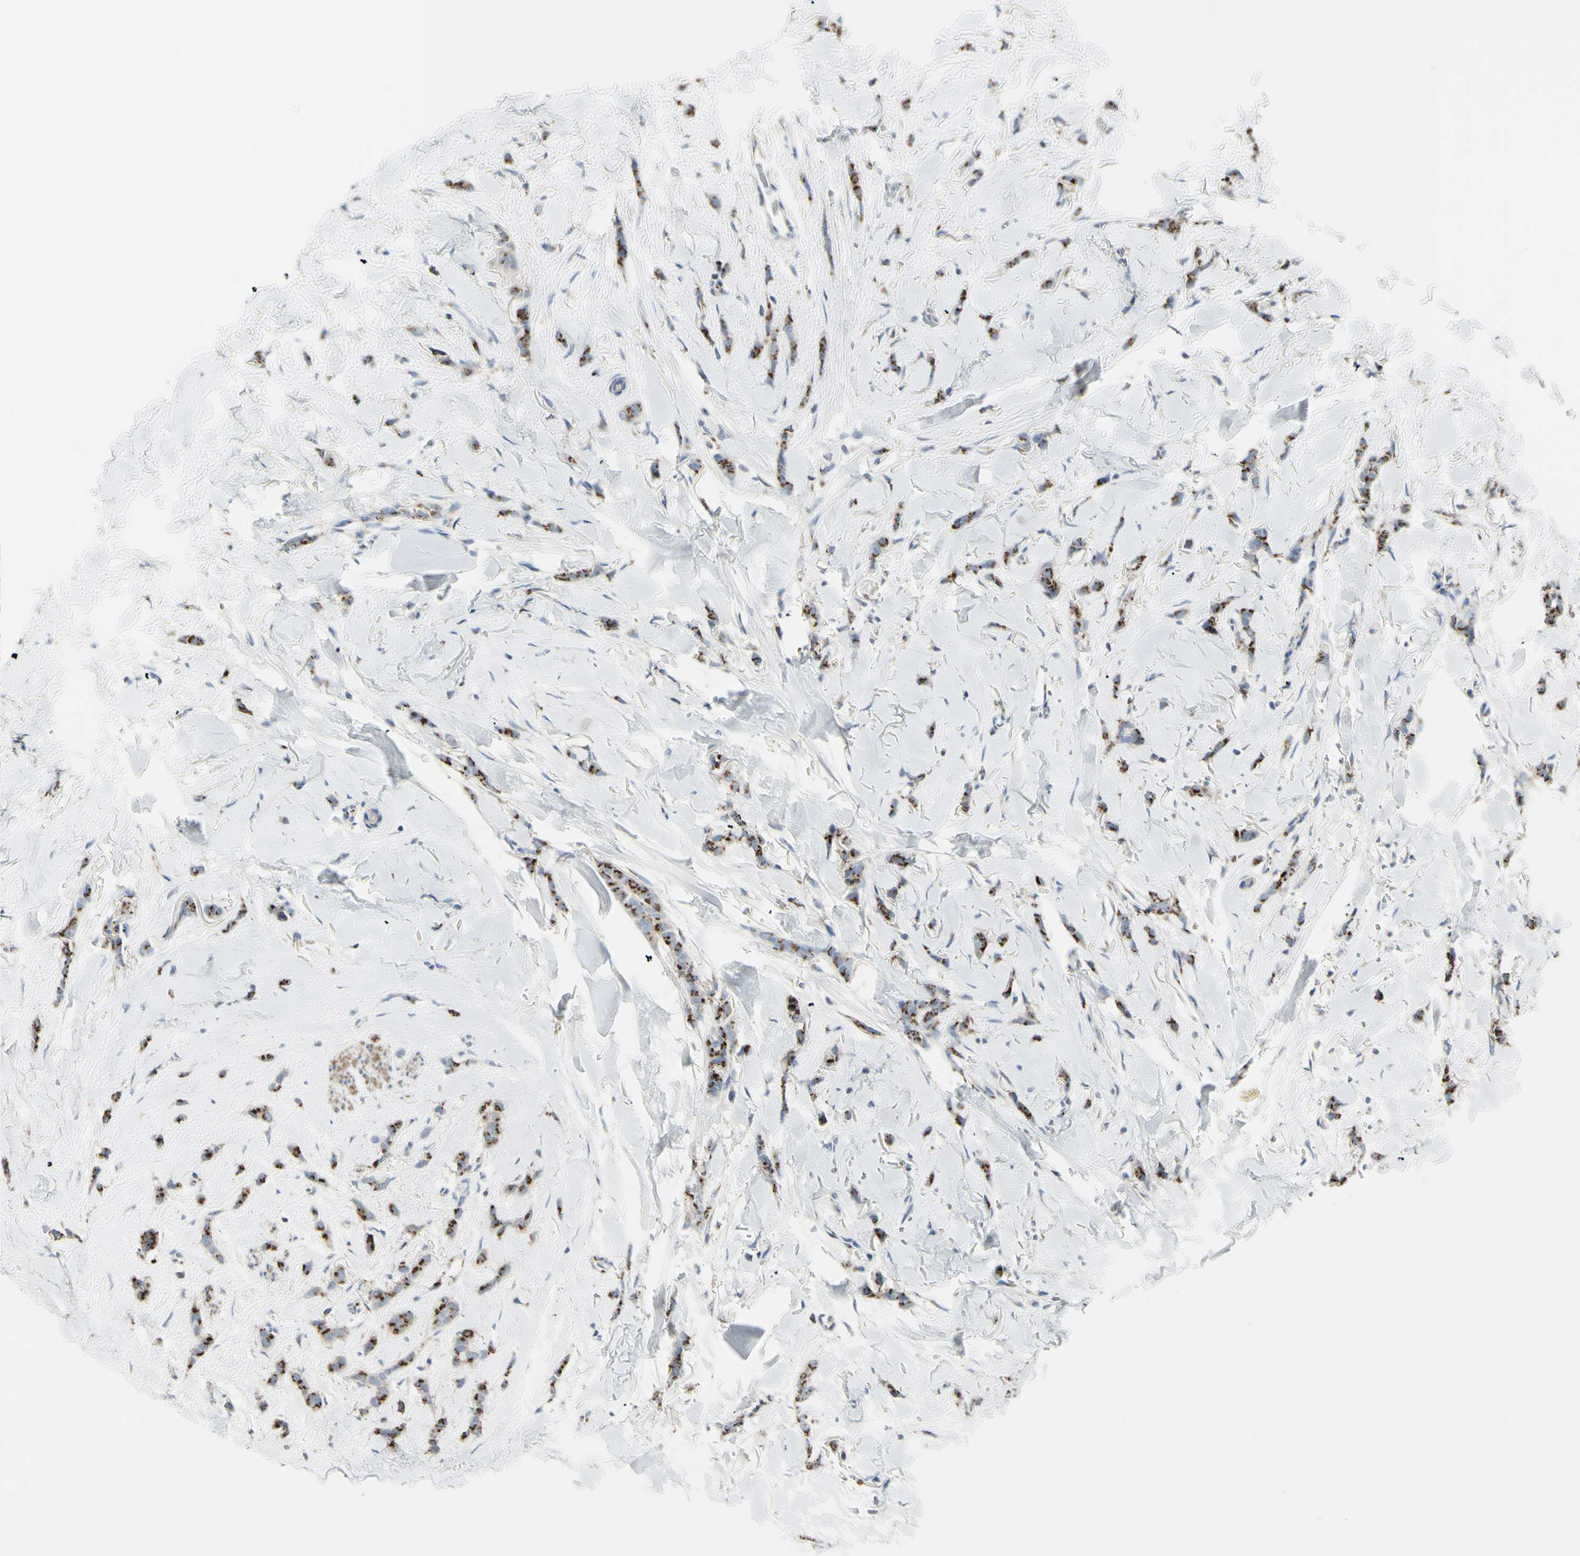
{"staining": {"intensity": "moderate", "quantity": ">75%", "location": "cytoplasmic/membranous"}, "tissue": "breast cancer", "cell_type": "Tumor cells", "image_type": "cancer", "snomed": [{"axis": "morphology", "description": "Lobular carcinoma"}, {"axis": "topography", "description": "Skin"}, {"axis": "topography", "description": "Breast"}], "caption": "This micrograph exhibits immunohistochemistry staining of breast cancer, with medium moderate cytoplasmic/membranous positivity in approximately >75% of tumor cells.", "gene": "B4GALT3", "patient": {"sex": "female", "age": 46}}